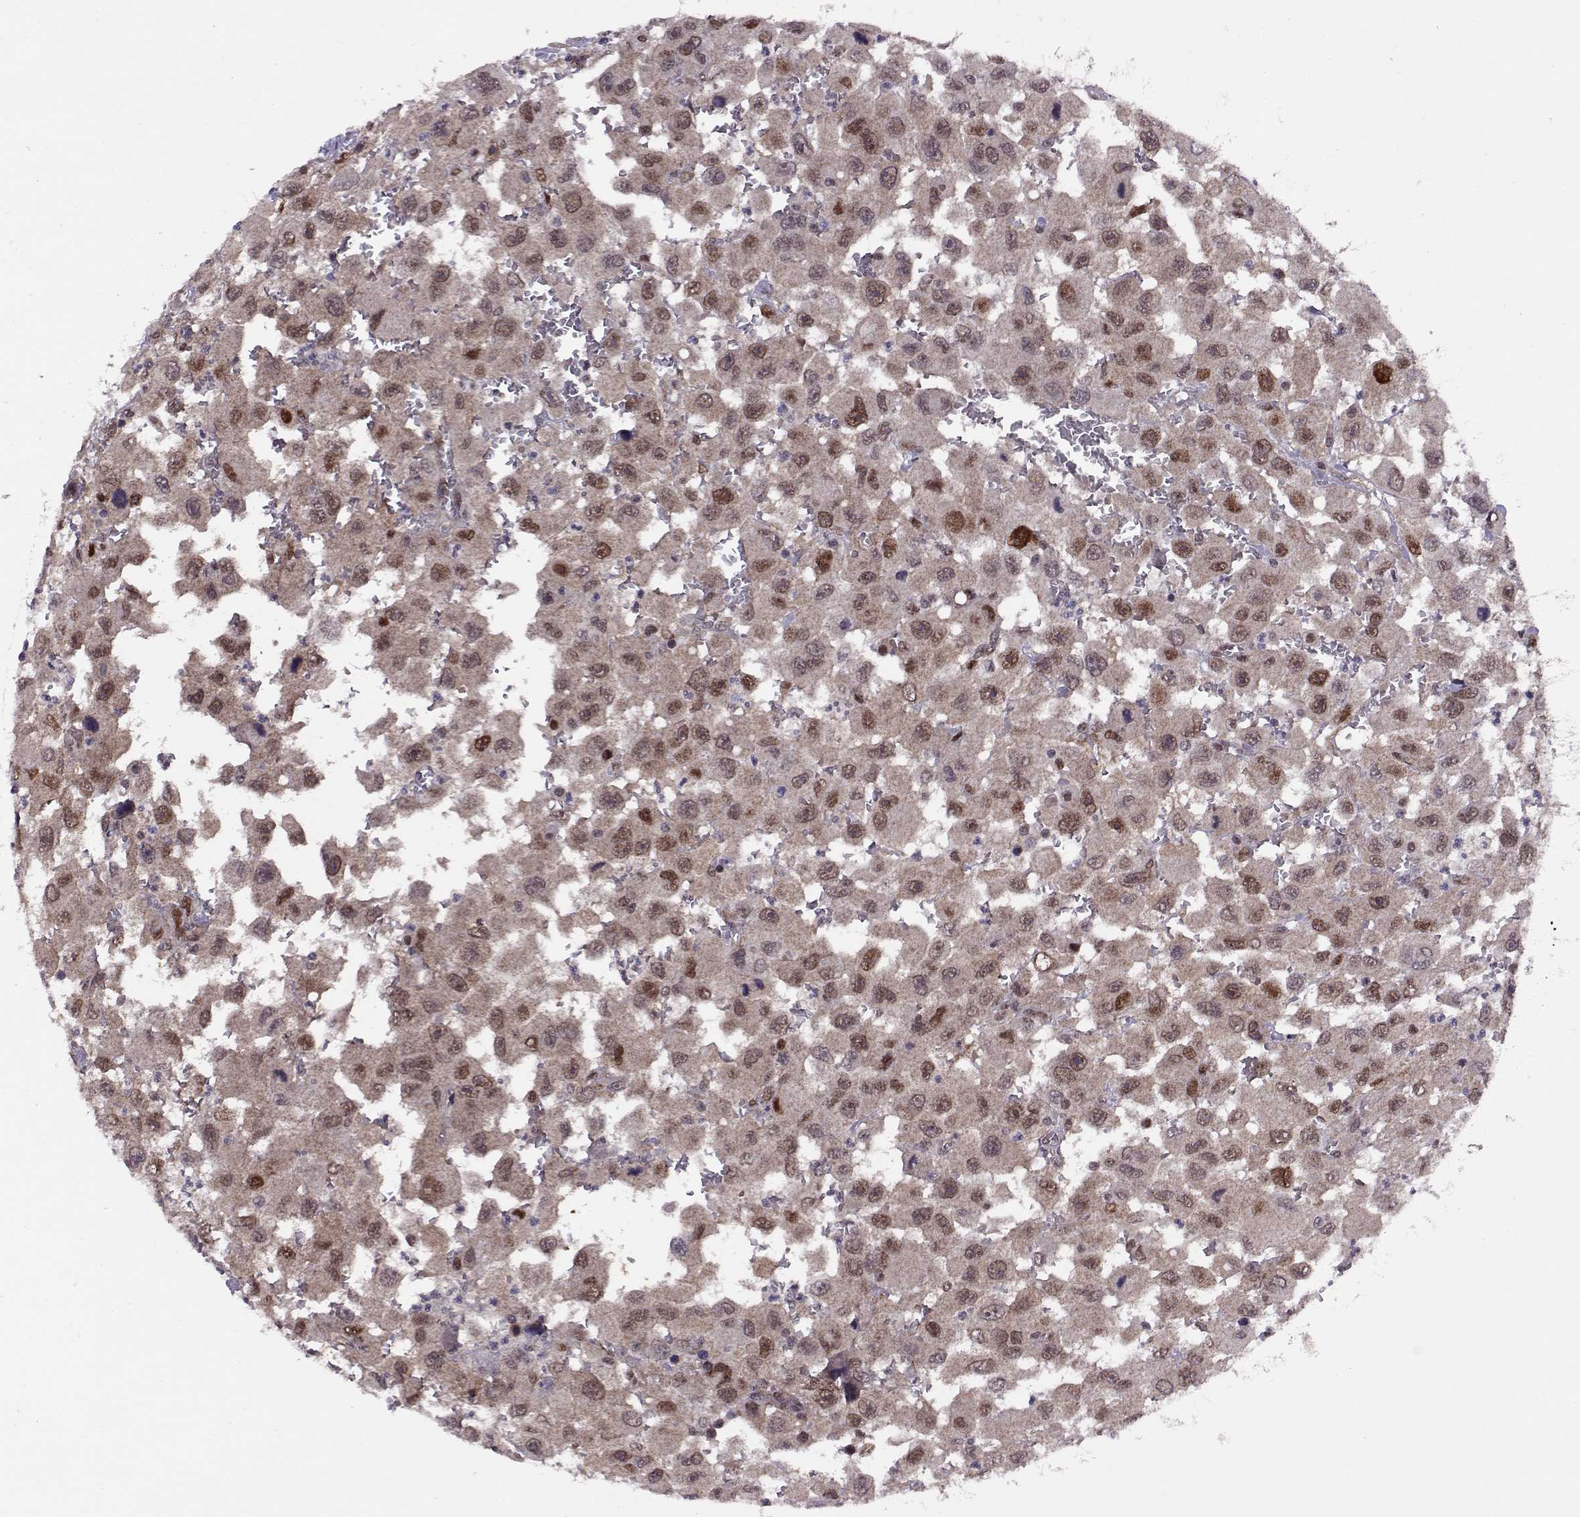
{"staining": {"intensity": "moderate", "quantity": ">75%", "location": "cytoplasmic/membranous,nuclear"}, "tissue": "head and neck cancer", "cell_type": "Tumor cells", "image_type": "cancer", "snomed": [{"axis": "morphology", "description": "Squamous cell carcinoma, NOS"}, {"axis": "morphology", "description": "Squamous cell carcinoma, metastatic, NOS"}, {"axis": "topography", "description": "Oral tissue"}, {"axis": "topography", "description": "Head-Neck"}], "caption": "Tumor cells demonstrate medium levels of moderate cytoplasmic/membranous and nuclear expression in approximately >75% of cells in head and neck cancer (metastatic squamous cell carcinoma). Nuclei are stained in blue.", "gene": "CDK4", "patient": {"sex": "female", "age": 85}}